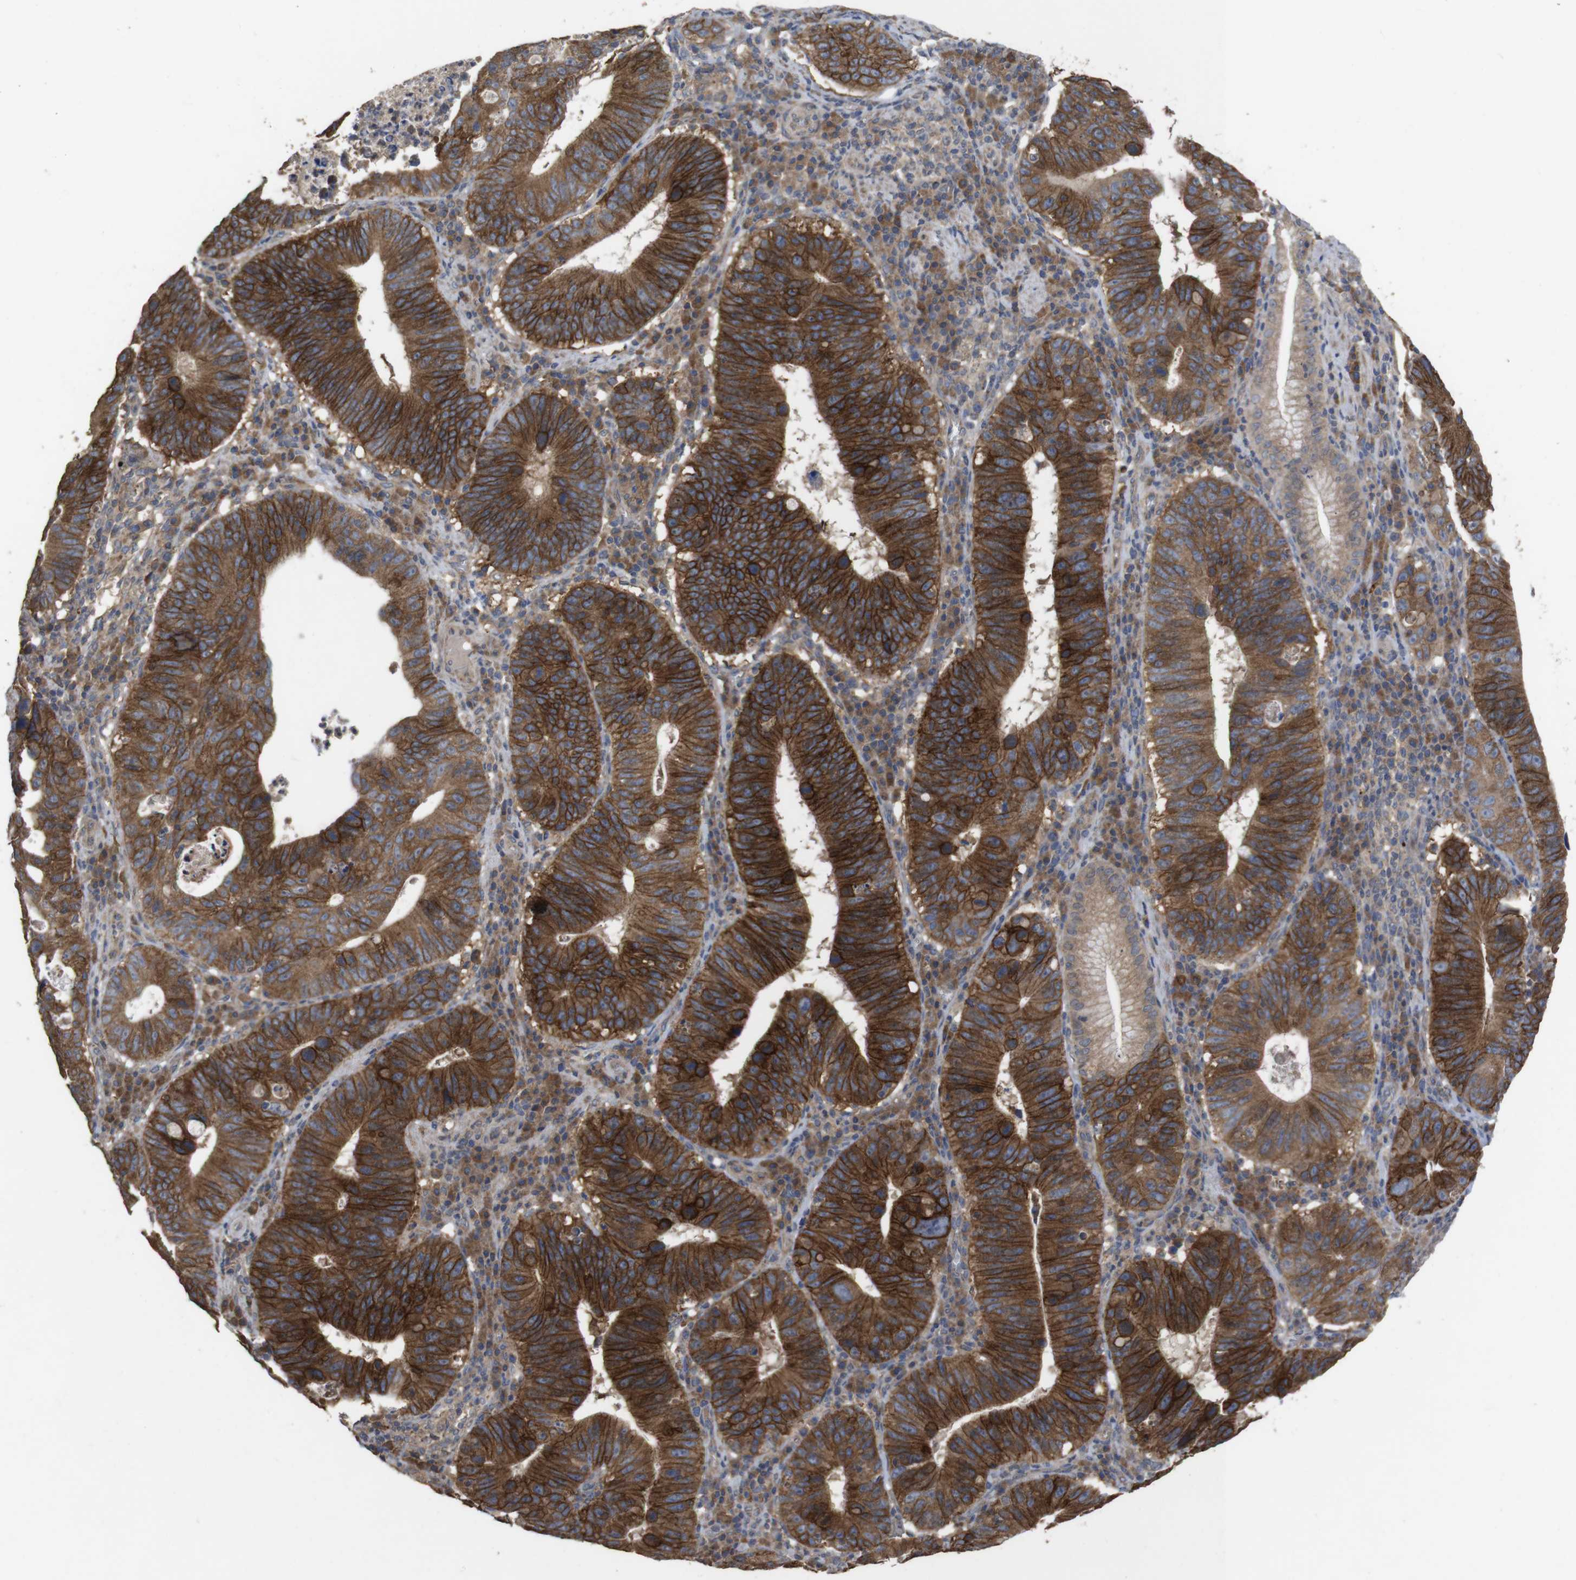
{"staining": {"intensity": "strong", "quantity": ">75%", "location": "cytoplasmic/membranous"}, "tissue": "stomach cancer", "cell_type": "Tumor cells", "image_type": "cancer", "snomed": [{"axis": "morphology", "description": "Adenocarcinoma, NOS"}, {"axis": "topography", "description": "Stomach"}], "caption": "Adenocarcinoma (stomach) stained for a protein (brown) reveals strong cytoplasmic/membranous positive staining in about >75% of tumor cells.", "gene": "KCNS3", "patient": {"sex": "male", "age": 59}}